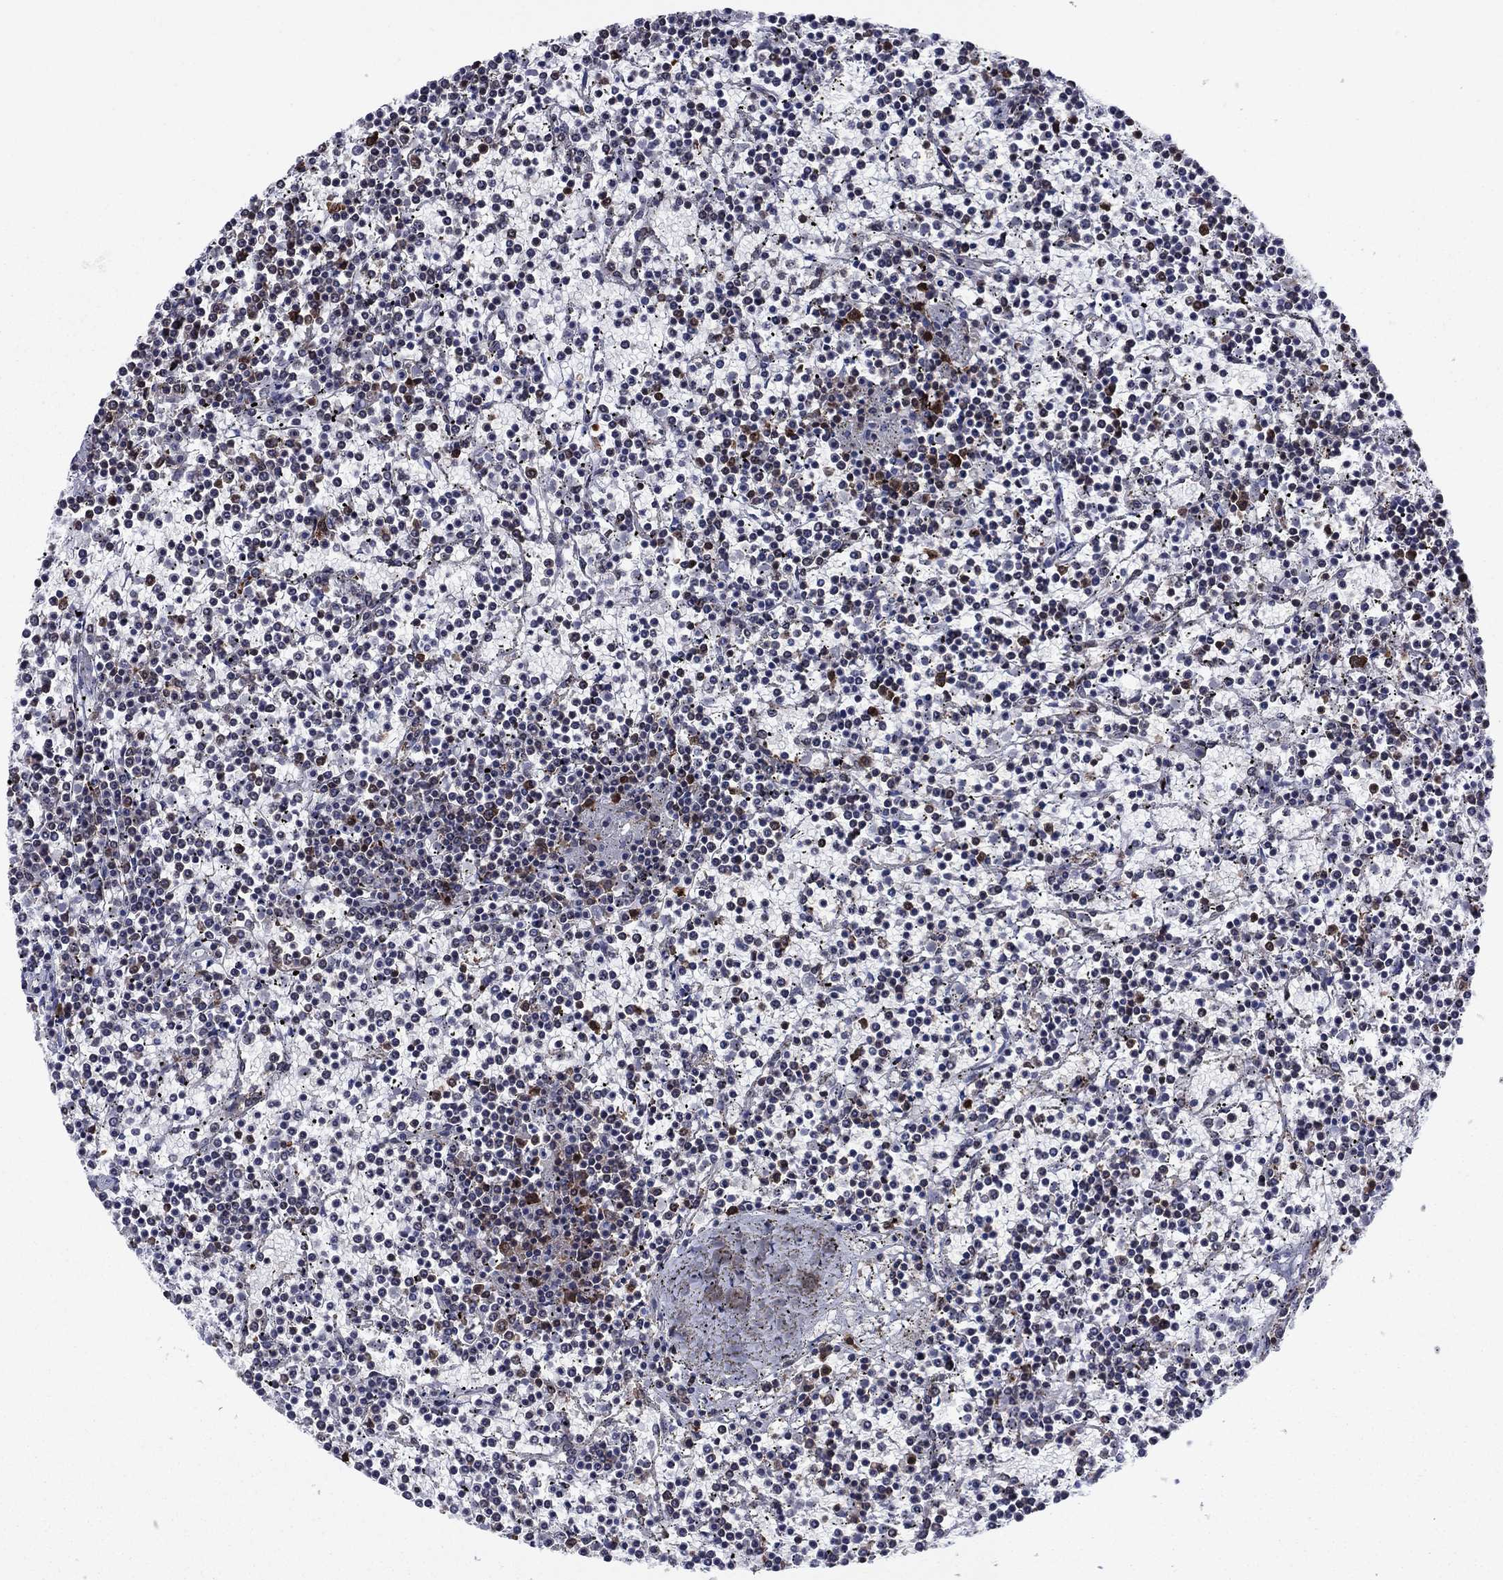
{"staining": {"intensity": "negative", "quantity": "none", "location": "none"}, "tissue": "lymphoma", "cell_type": "Tumor cells", "image_type": "cancer", "snomed": [{"axis": "morphology", "description": "Malignant lymphoma, non-Hodgkin's type, Low grade"}, {"axis": "topography", "description": "Spleen"}], "caption": "There is no significant positivity in tumor cells of malignant lymphoma, non-Hodgkin's type (low-grade). (DAB immunohistochemistry (IHC) visualized using brightfield microscopy, high magnification).", "gene": "YBX1", "patient": {"sex": "female", "age": 19}}